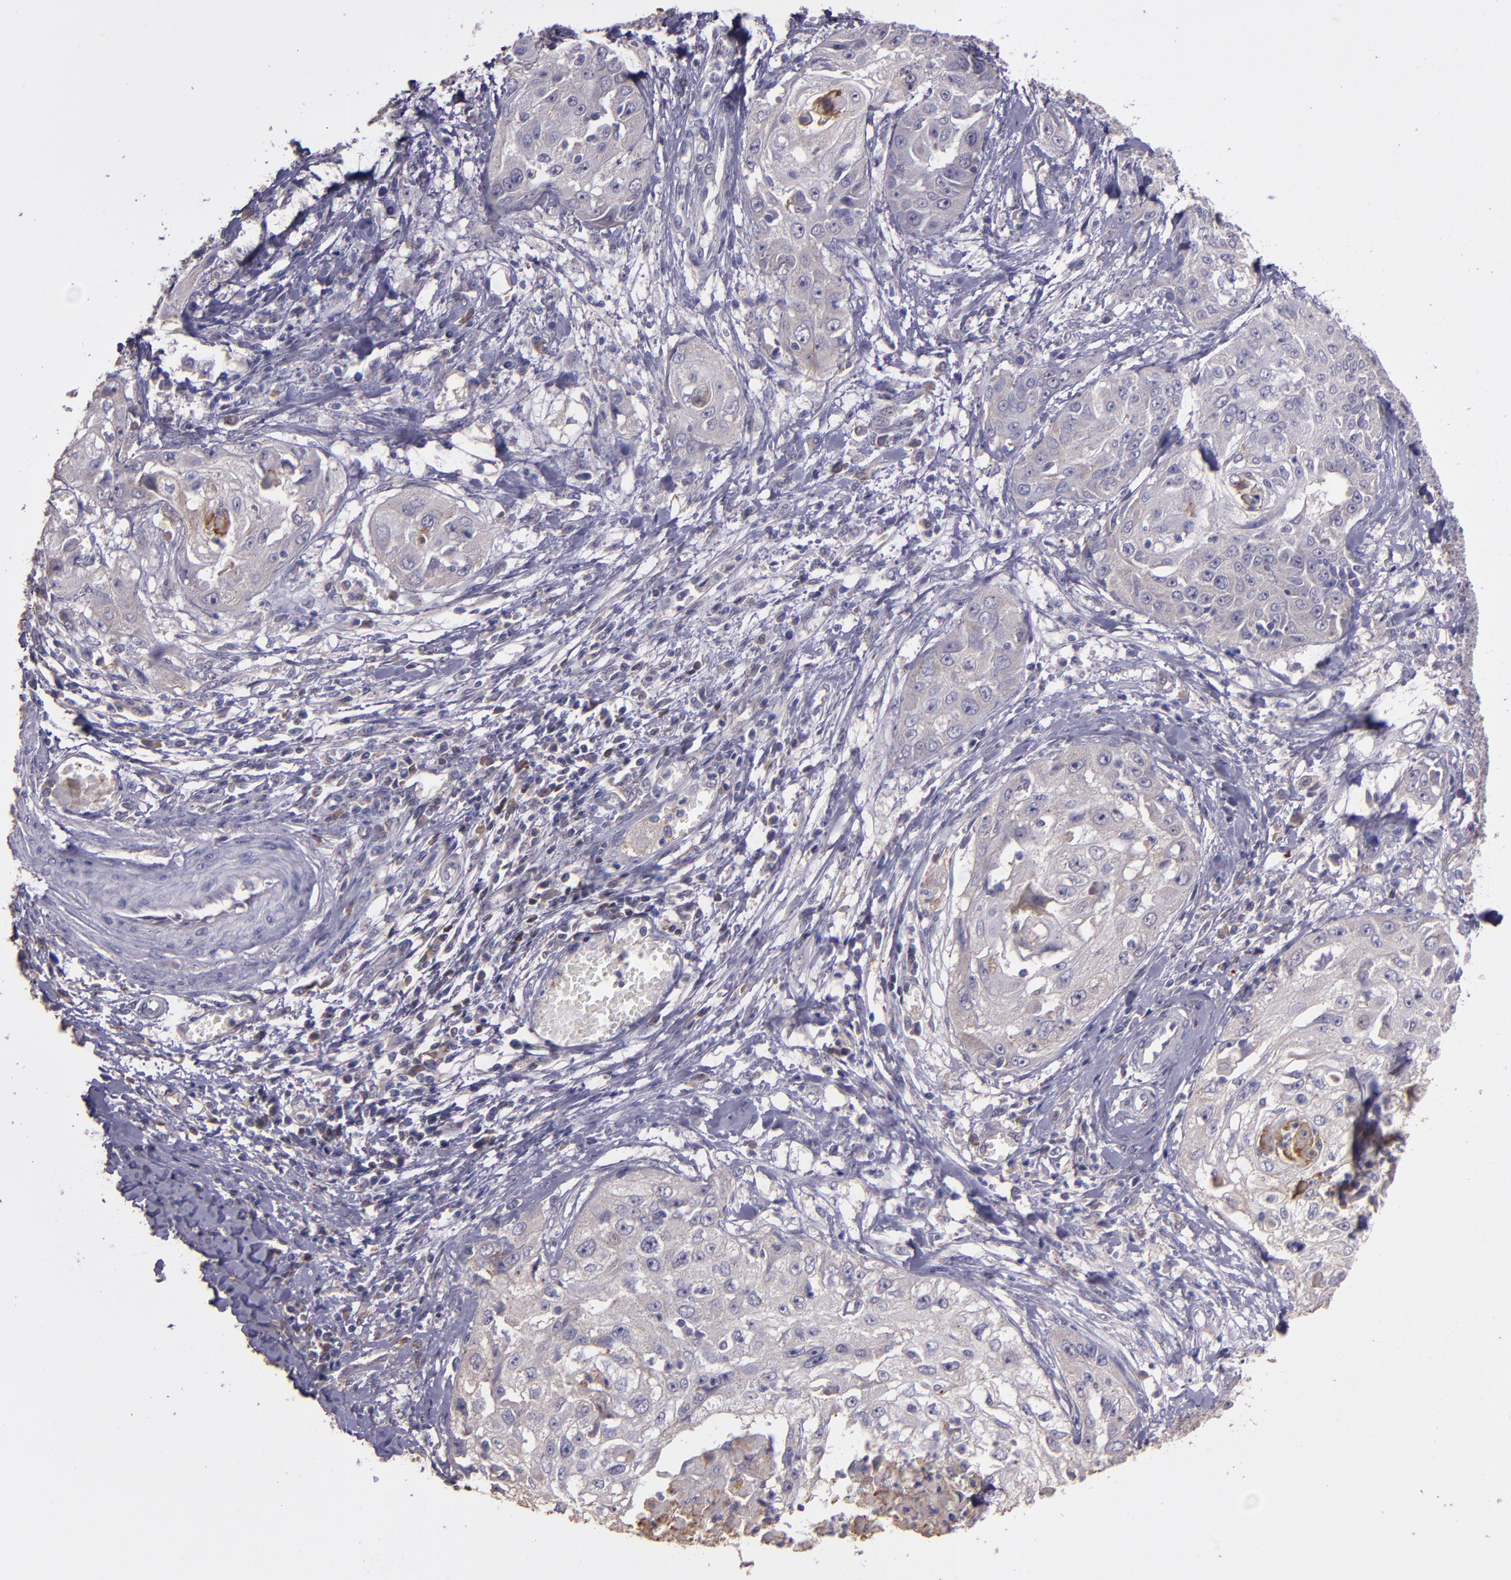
{"staining": {"intensity": "negative", "quantity": "none", "location": "none"}, "tissue": "cervical cancer", "cell_type": "Tumor cells", "image_type": "cancer", "snomed": [{"axis": "morphology", "description": "Squamous cell carcinoma, NOS"}, {"axis": "topography", "description": "Cervix"}], "caption": "This is an immunohistochemistry photomicrograph of human cervical cancer. There is no expression in tumor cells.", "gene": "PAPPA", "patient": {"sex": "female", "age": 64}}